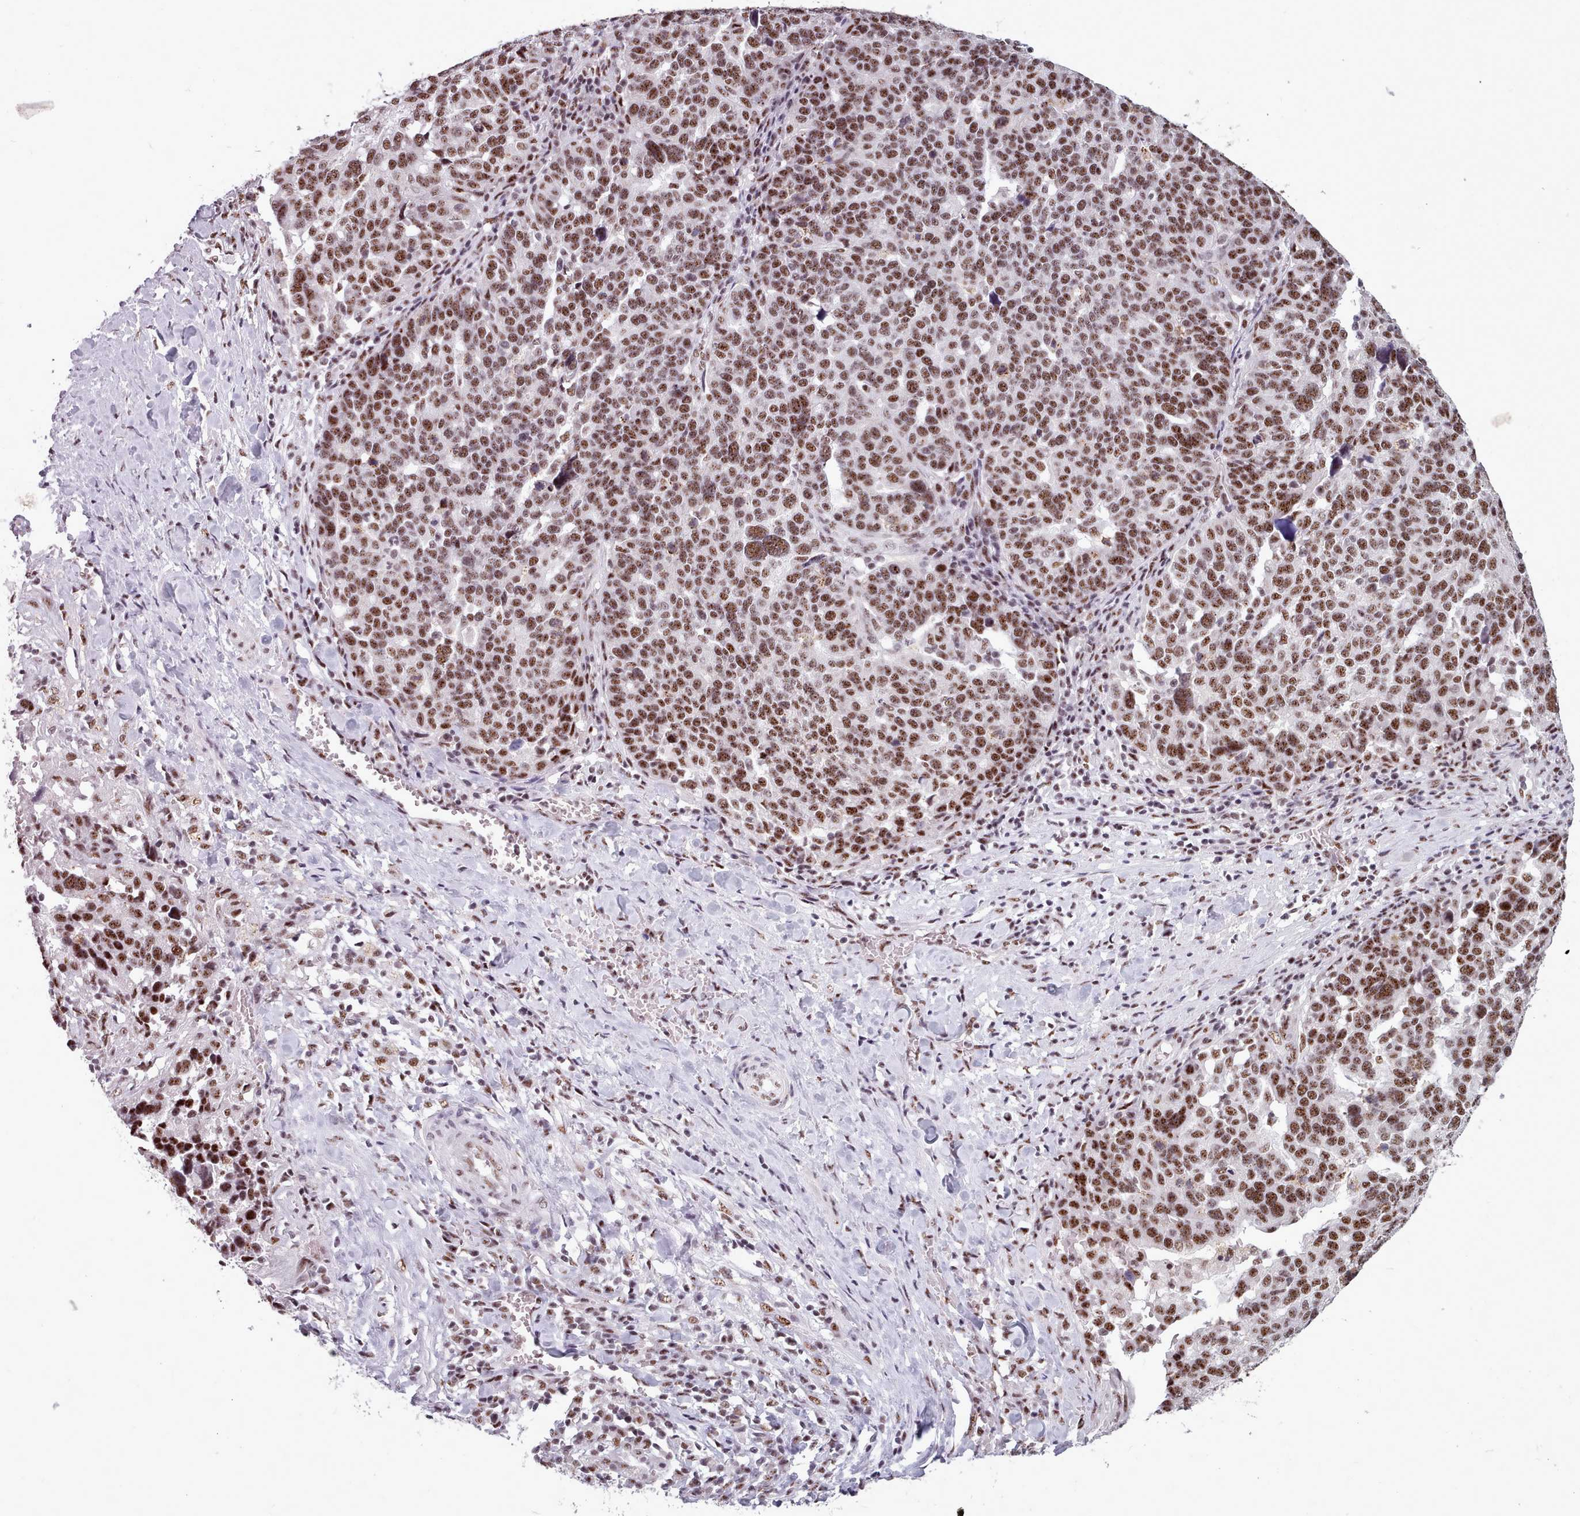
{"staining": {"intensity": "moderate", "quantity": ">75%", "location": "nuclear"}, "tissue": "ovarian cancer", "cell_type": "Tumor cells", "image_type": "cancer", "snomed": [{"axis": "morphology", "description": "Cystadenocarcinoma, serous, NOS"}, {"axis": "topography", "description": "Ovary"}], "caption": "This is a micrograph of immunohistochemistry staining of ovarian serous cystadenocarcinoma, which shows moderate positivity in the nuclear of tumor cells.", "gene": "SRRM1", "patient": {"sex": "female", "age": 59}}